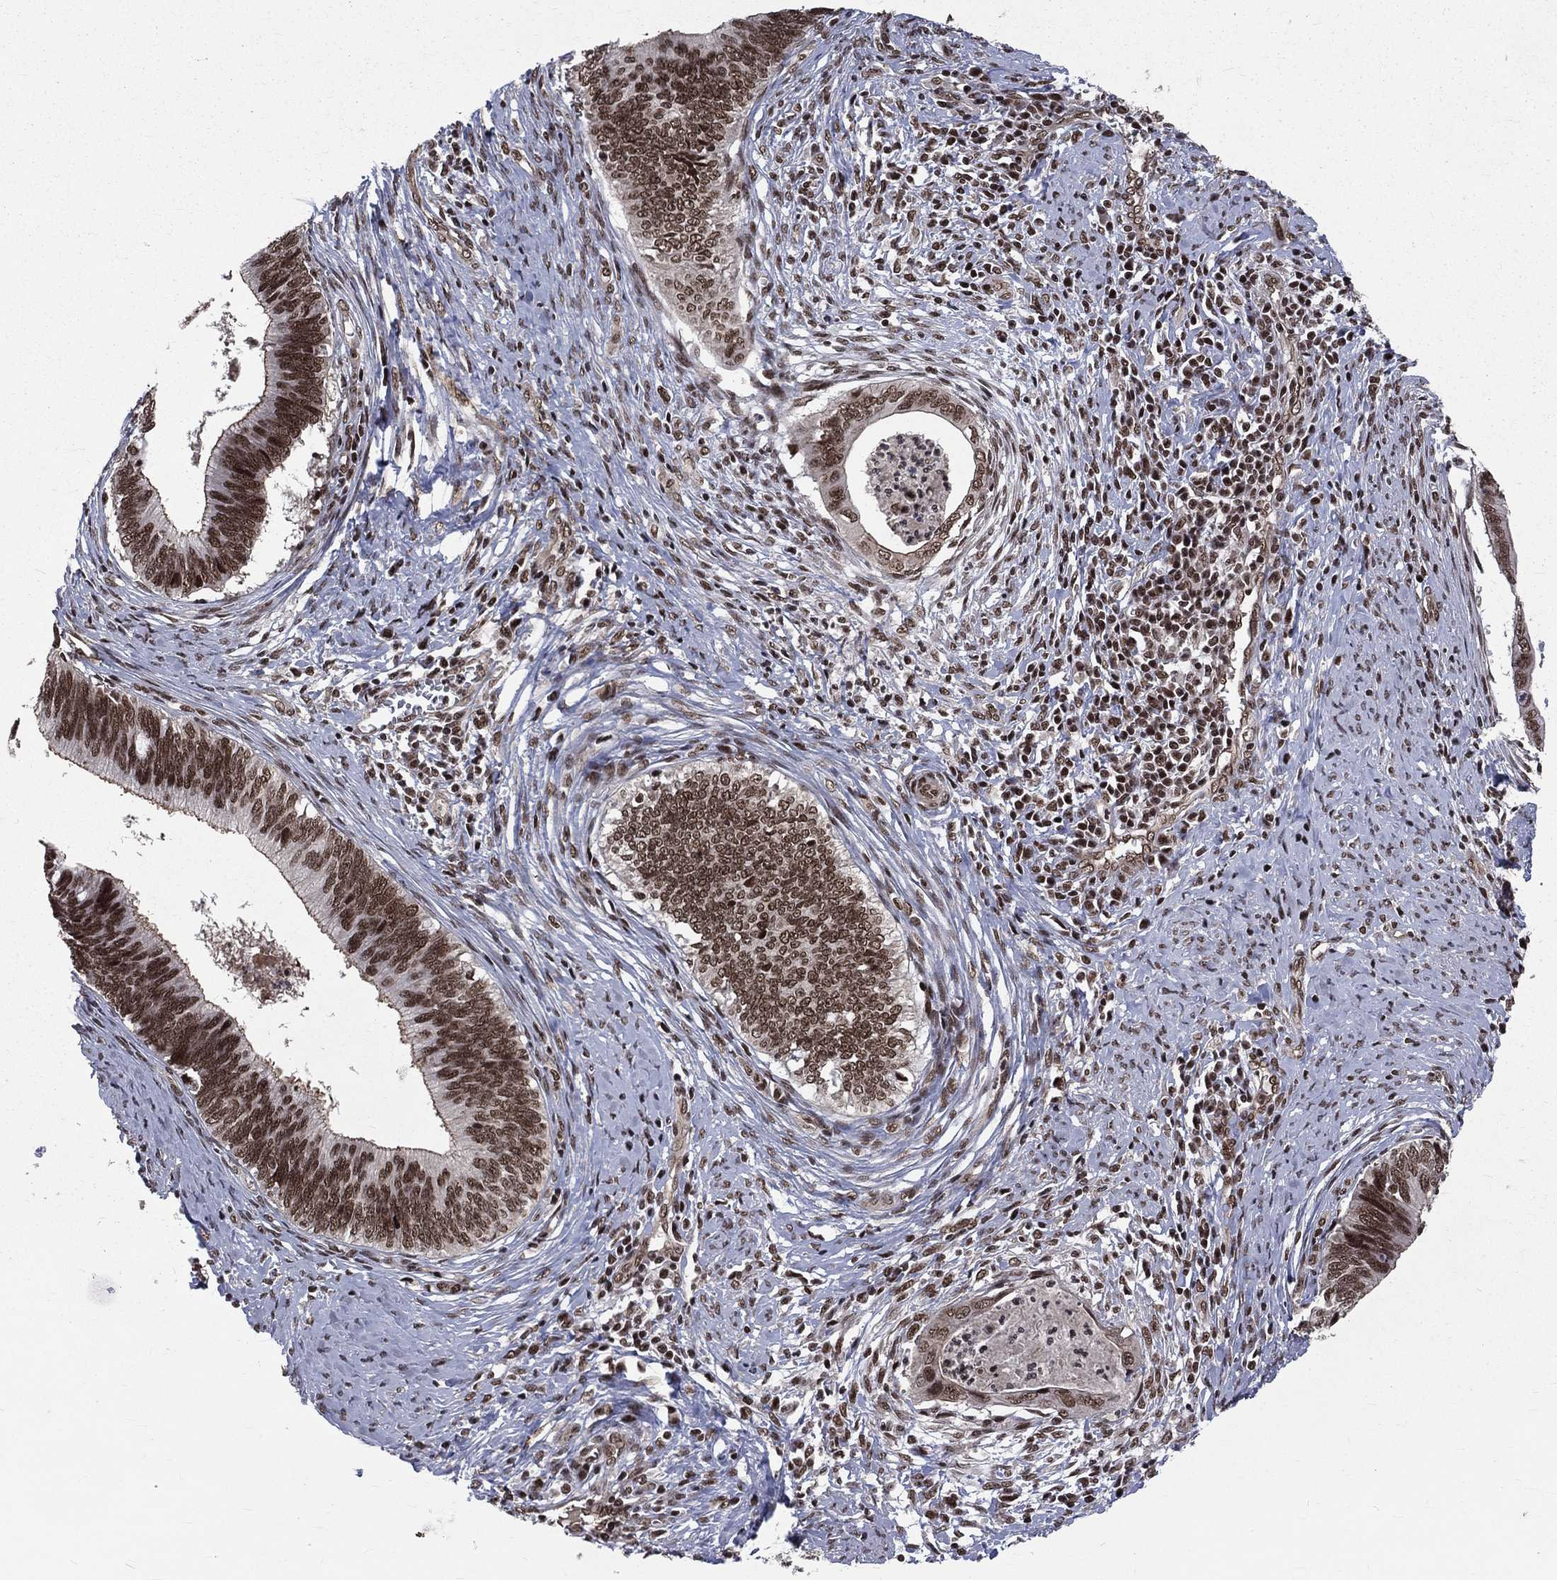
{"staining": {"intensity": "strong", "quantity": ">75%", "location": "nuclear"}, "tissue": "cervical cancer", "cell_type": "Tumor cells", "image_type": "cancer", "snomed": [{"axis": "morphology", "description": "Adenocarcinoma, NOS"}, {"axis": "topography", "description": "Cervix"}], "caption": "Tumor cells reveal high levels of strong nuclear staining in approximately >75% of cells in cervical adenocarcinoma.", "gene": "SMC3", "patient": {"sex": "female", "age": 42}}